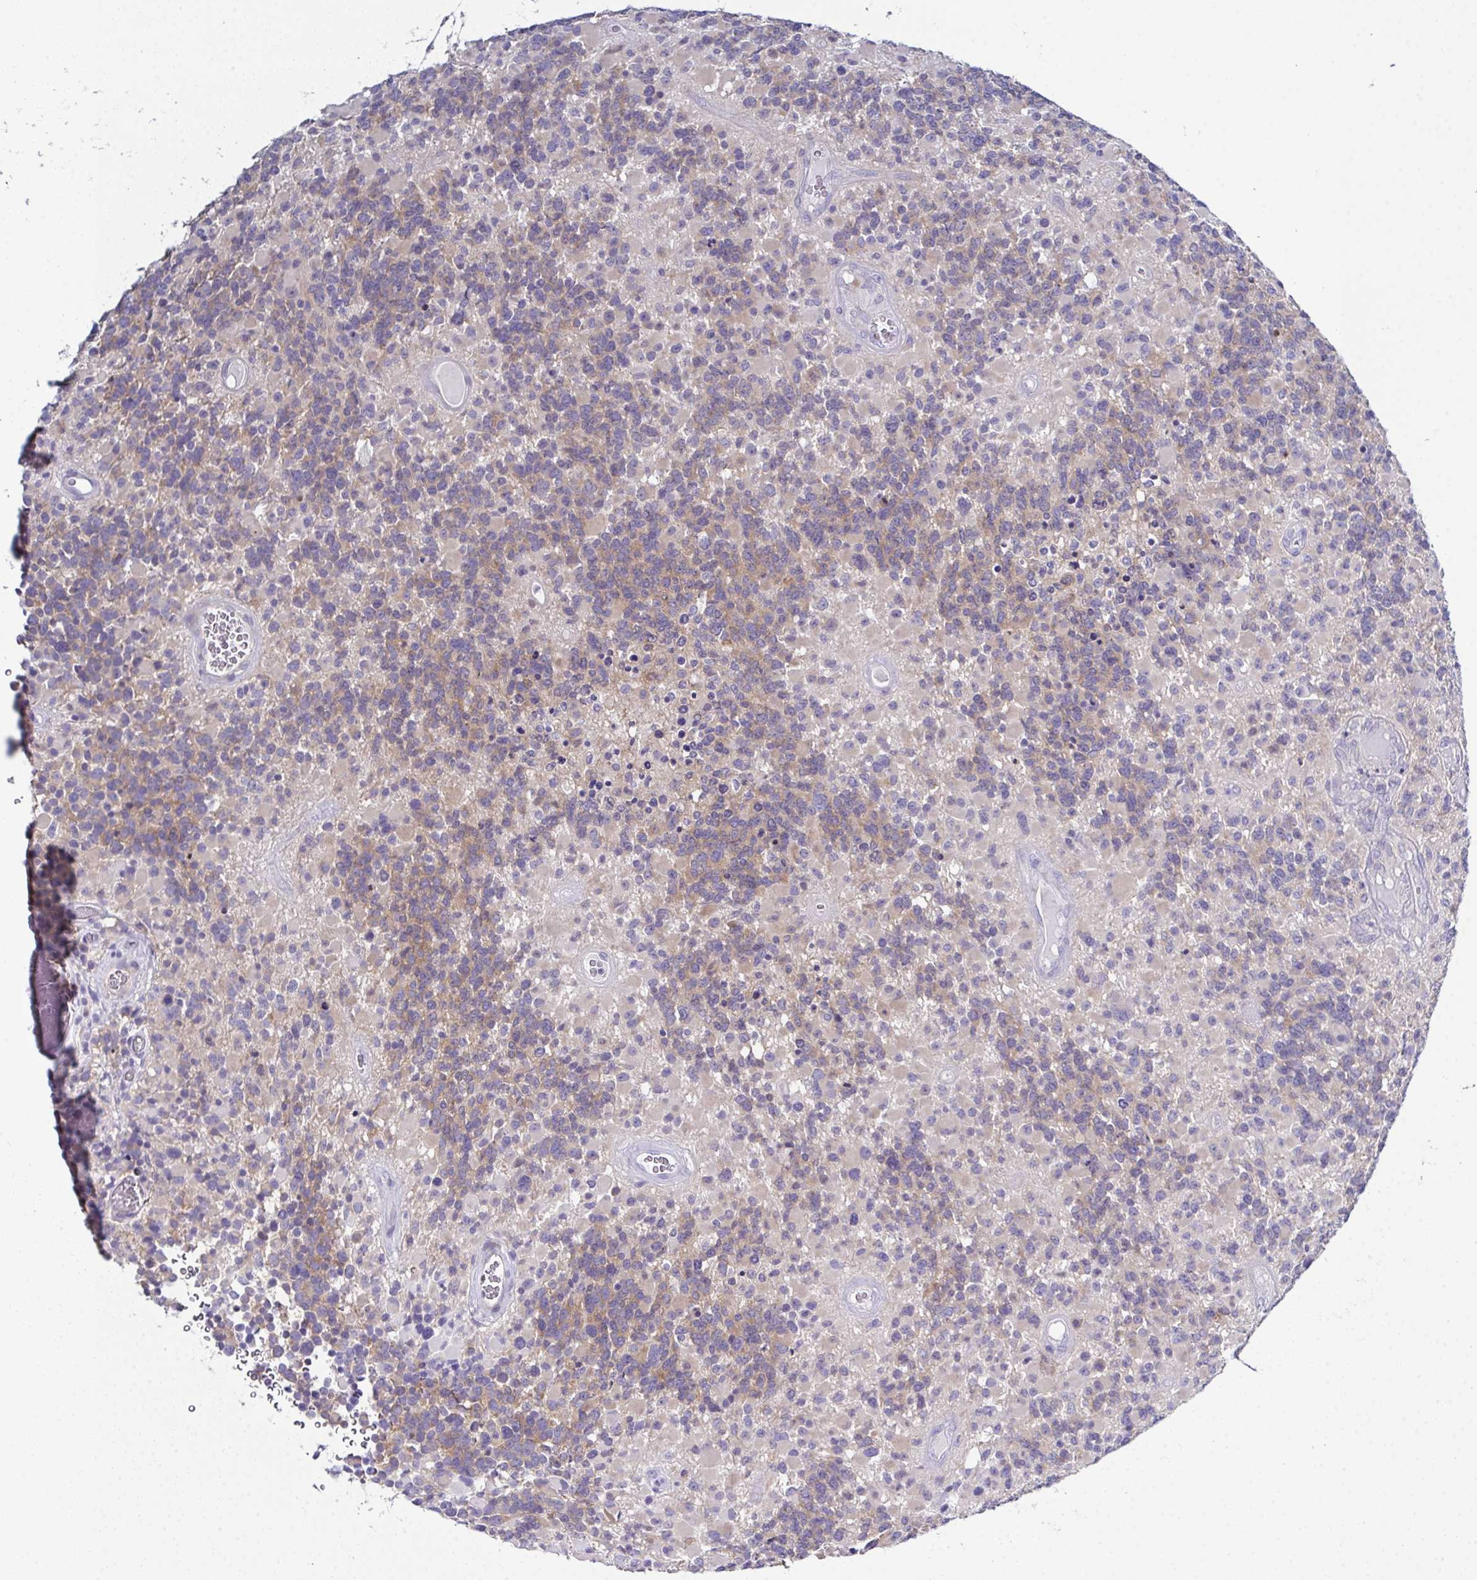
{"staining": {"intensity": "weak", "quantity": "25%-75%", "location": "cytoplasmic/membranous"}, "tissue": "glioma", "cell_type": "Tumor cells", "image_type": "cancer", "snomed": [{"axis": "morphology", "description": "Glioma, malignant, High grade"}, {"axis": "topography", "description": "Brain"}], "caption": "An image of glioma stained for a protein displays weak cytoplasmic/membranous brown staining in tumor cells. Immunohistochemistry (ihc) stains the protein of interest in brown and the nuclei are stained blue.", "gene": "CFAP97D1", "patient": {"sex": "female", "age": 40}}